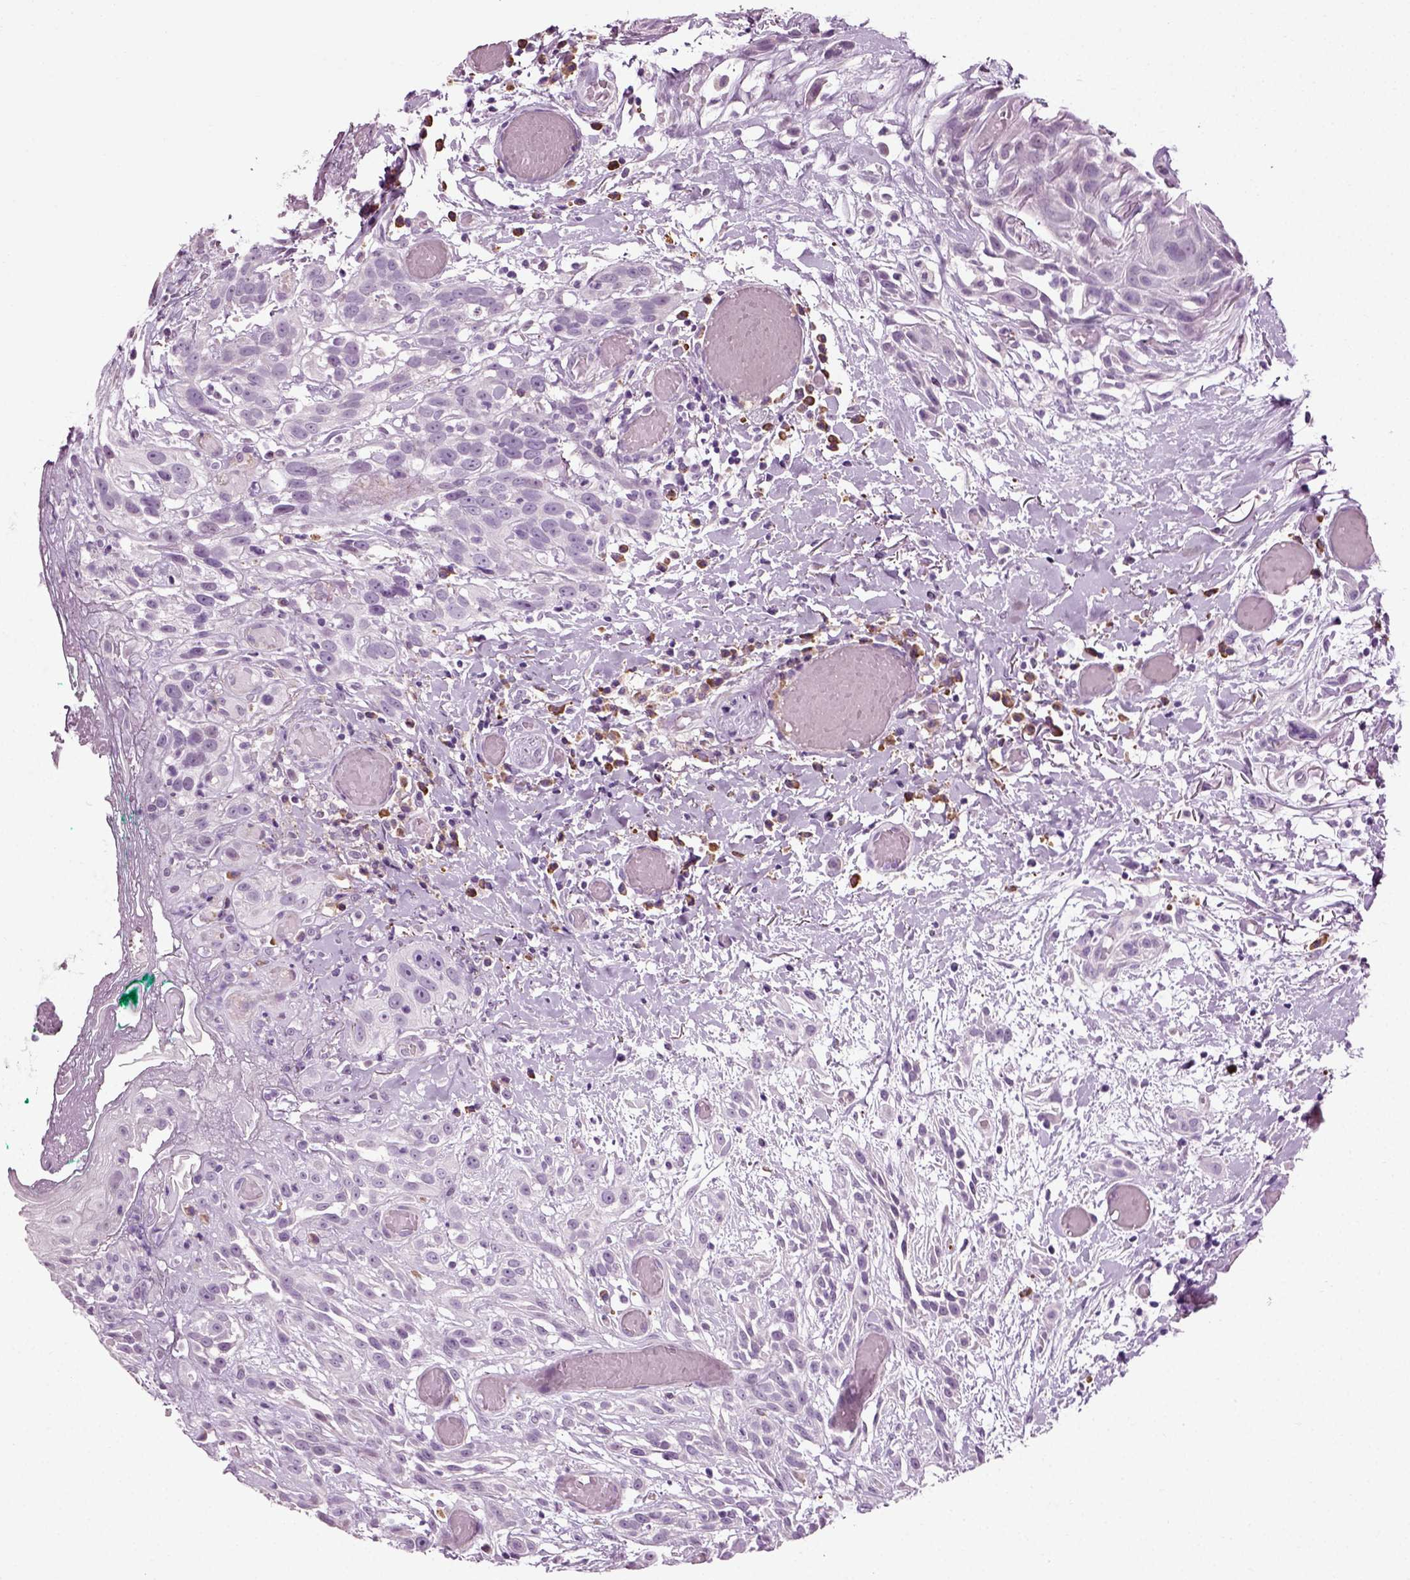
{"staining": {"intensity": "negative", "quantity": "none", "location": "none"}, "tissue": "head and neck cancer", "cell_type": "Tumor cells", "image_type": "cancer", "snomed": [{"axis": "morphology", "description": "Normal tissue, NOS"}, {"axis": "morphology", "description": "Squamous cell carcinoma, NOS"}, {"axis": "topography", "description": "Oral tissue"}, {"axis": "topography", "description": "Salivary gland"}, {"axis": "topography", "description": "Head-Neck"}], "caption": "Human squamous cell carcinoma (head and neck) stained for a protein using IHC exhibits no staining in tumor cells.", "gene": "SLC26A8", "patient": {"sex": "female", "age": 62}}